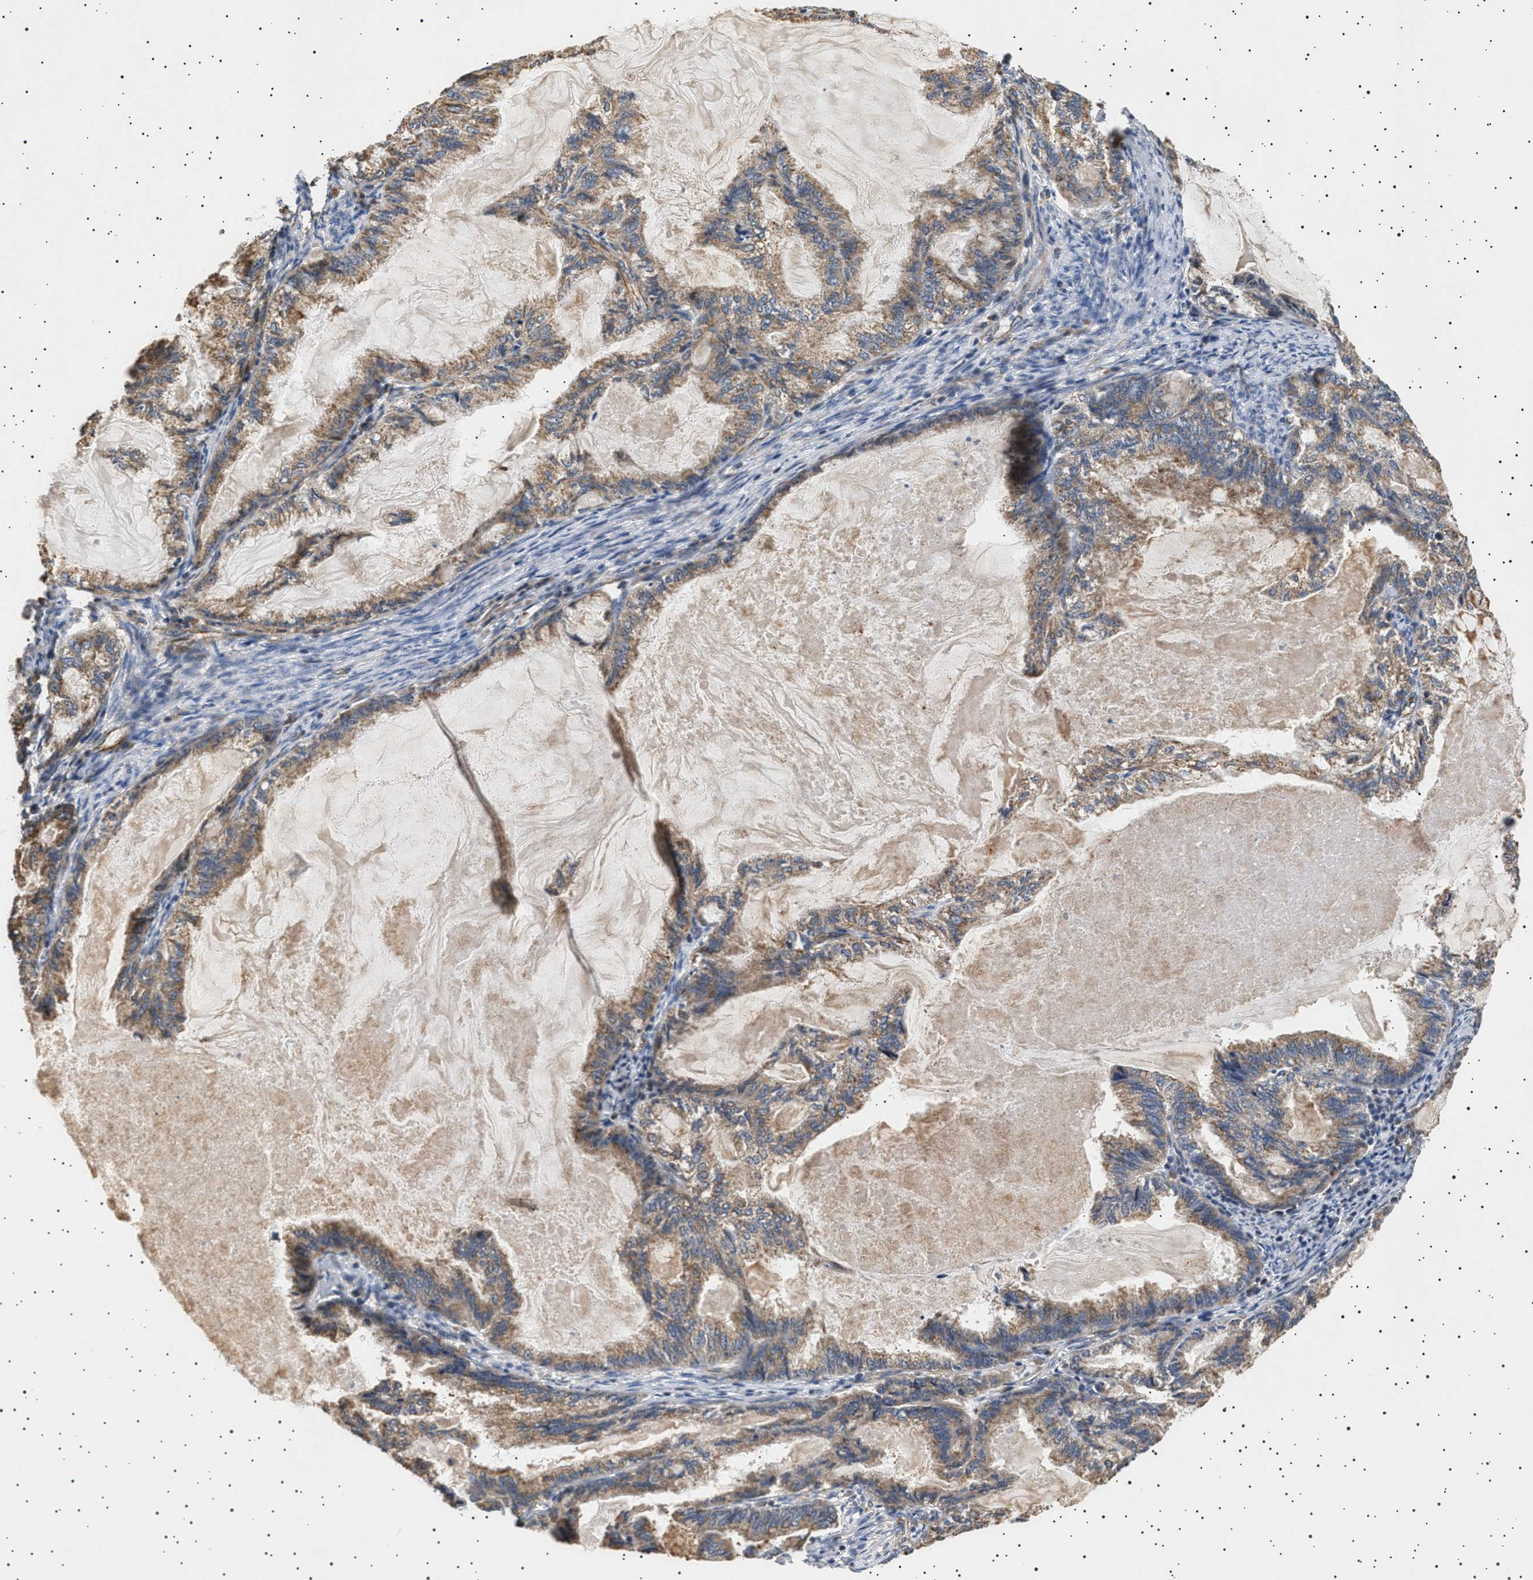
{"staining": {"intensity": "moderate", "quantity": ">75%", "location": "cytoplasmic/membranous"}, "tissue": "endometrial cancer", "cell_type": "Tumor cells", "image_type": "cancer", "snomed": [{"axis": "morphology", "description": "Adenocarcinoma, NOS"}, {"axis": "topography", "description": "Endometrium"}], "caption": "Immunohistochemistry micrograph of neoplastic tissue: human endometrial cancer stained using immunohistochemistry (IHC) shows medium levels of moderate protein expression localized specifically in the cytoplasmic/membranous of tumor cells, appearing as a cytoplasmic/membranous brown color.", "gene": "TRUB2", "patient": {"sex": "female", "age": 86}}